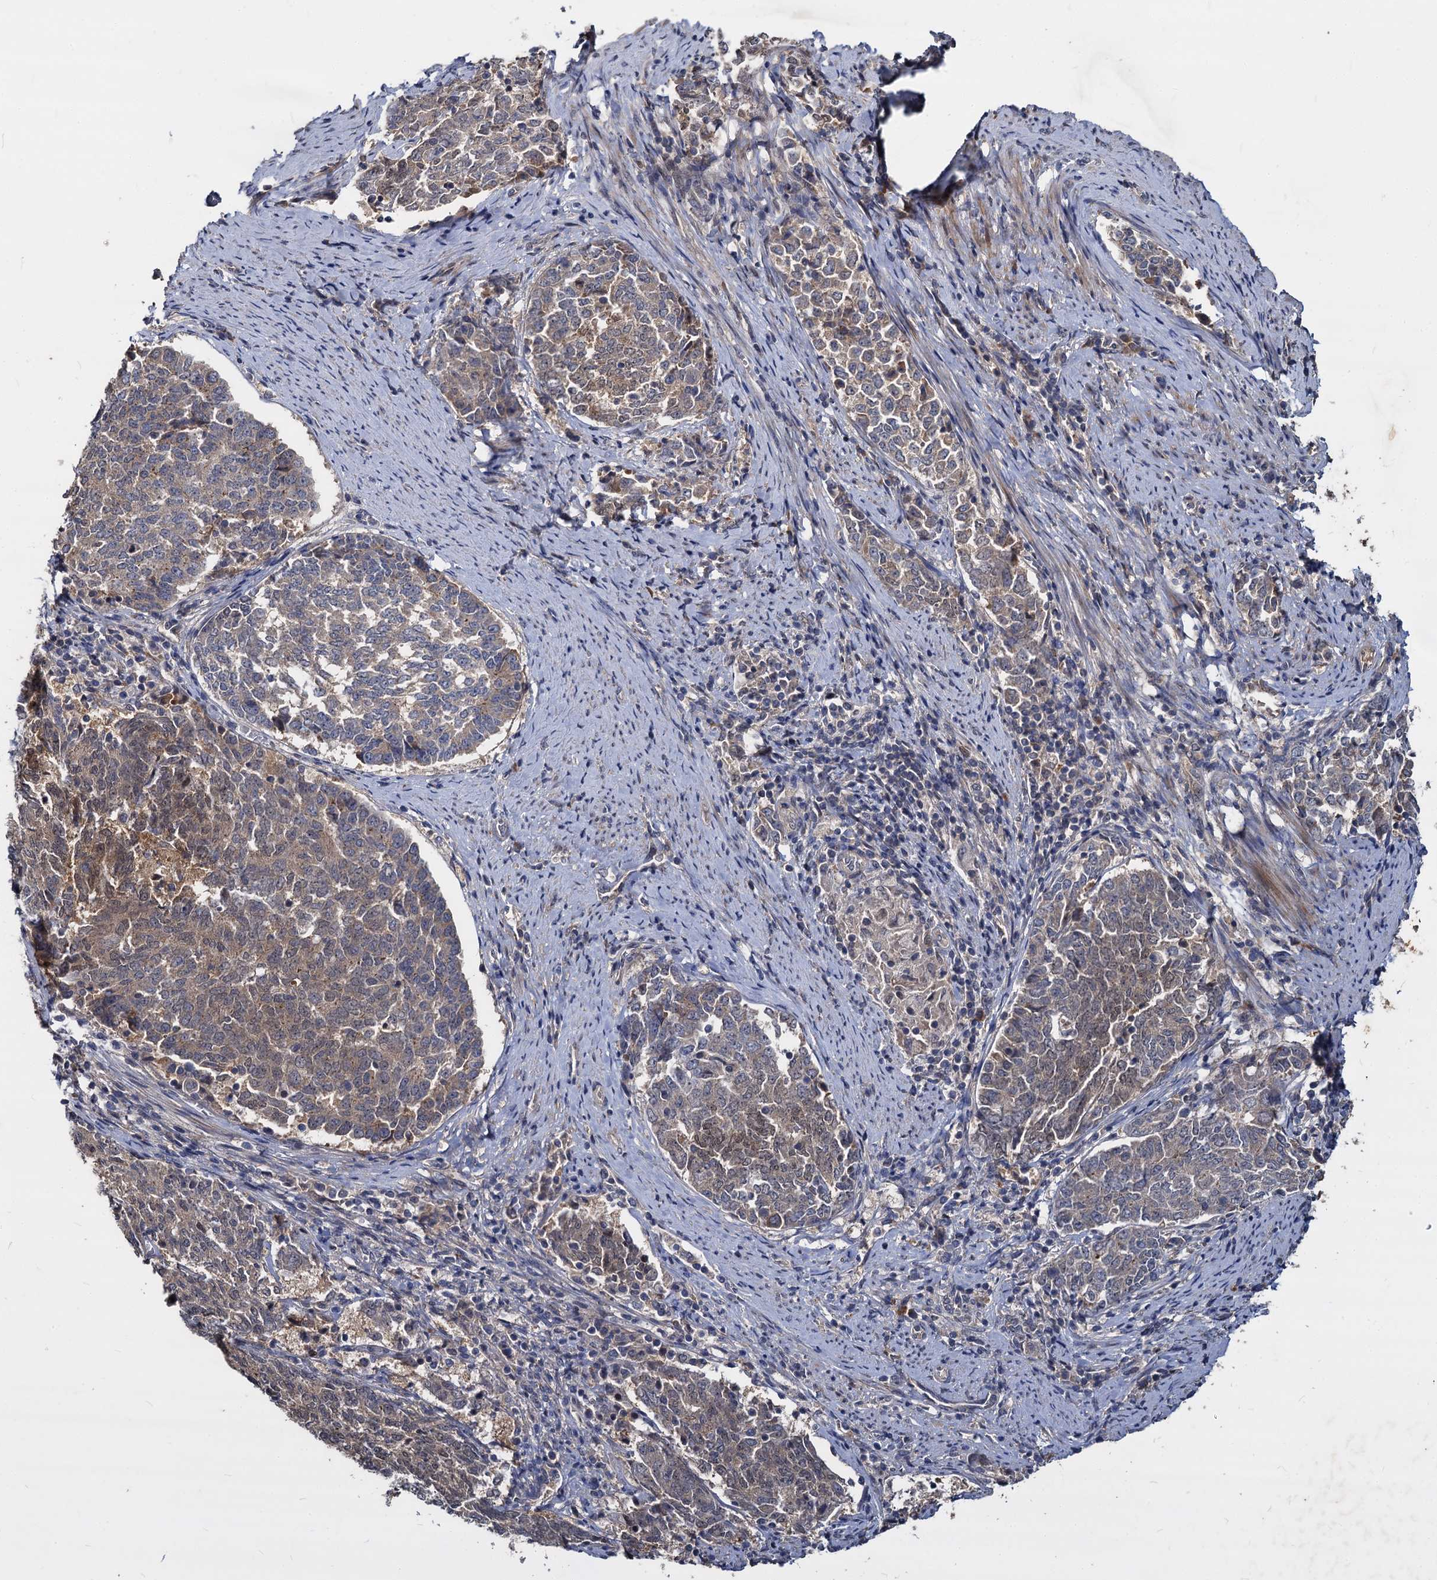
{"staining": {"intensity": "weak", "quantity": "25%-75%", "location": "cytoplasmic/membranous"}, "tissue": "endometrial cancer", "cell_type": "Tumor cells", "image_type": "cancer", "snomed": [{"axis": "morphology", "description": "Adenocarcinoma, NOS"}, {"axis": "topography", "description": "Endometrium"}], "caption": "Immunohistochemical staining of human adenocarcinoma (endometrial) displays weak cytoplasmic/membranous protein positivity in about 25%-75% of tumor cells.", "gene": "CCDC184", "patient": {"sex": "female", "age": 80}}